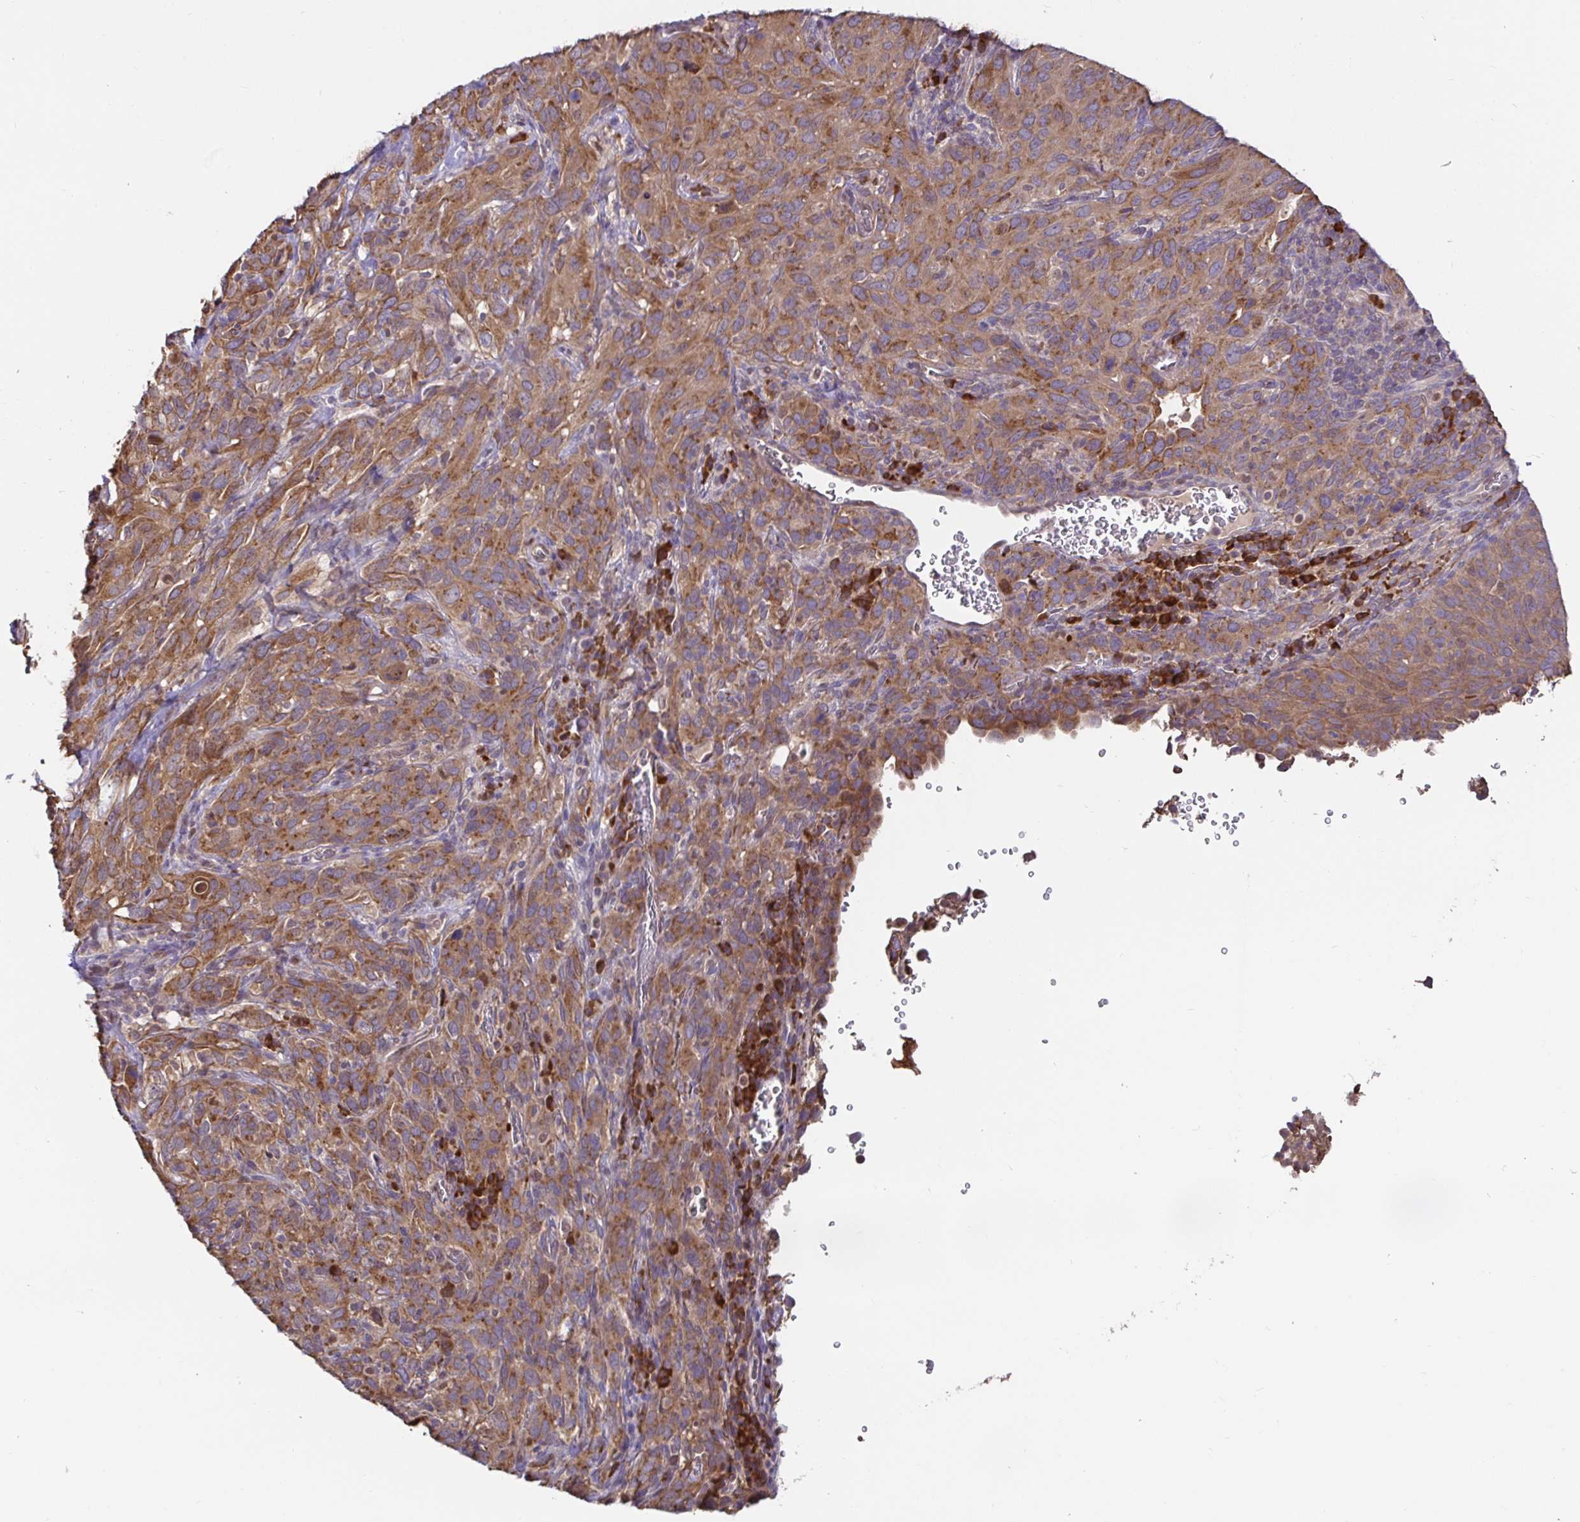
{"staining": {"intensity": "moderate", "quantity": ">75%", "location": "cytoplasmic/membranous"}, "tissue": "cervical cancer", "cell_type": "Tumor cells", "image_type": "cancer", "snomed": [{"axis": "morphology", "description": "Normal tissue, NOS"}, {"axis": "morphology", "description": "Squamous cell carcinoma, NOS"}, {"axis": "topography", "description": "Cervix"}], "caption": "Squamous cell carcinoma (cervical) tissue demonstrates moderate cytoplasmic/membranous staining in about >75% of tumor cells, visualized by immunohistochemistry.", "gene": "ELP1", "patient": {"sex": "female", "age": 51}}